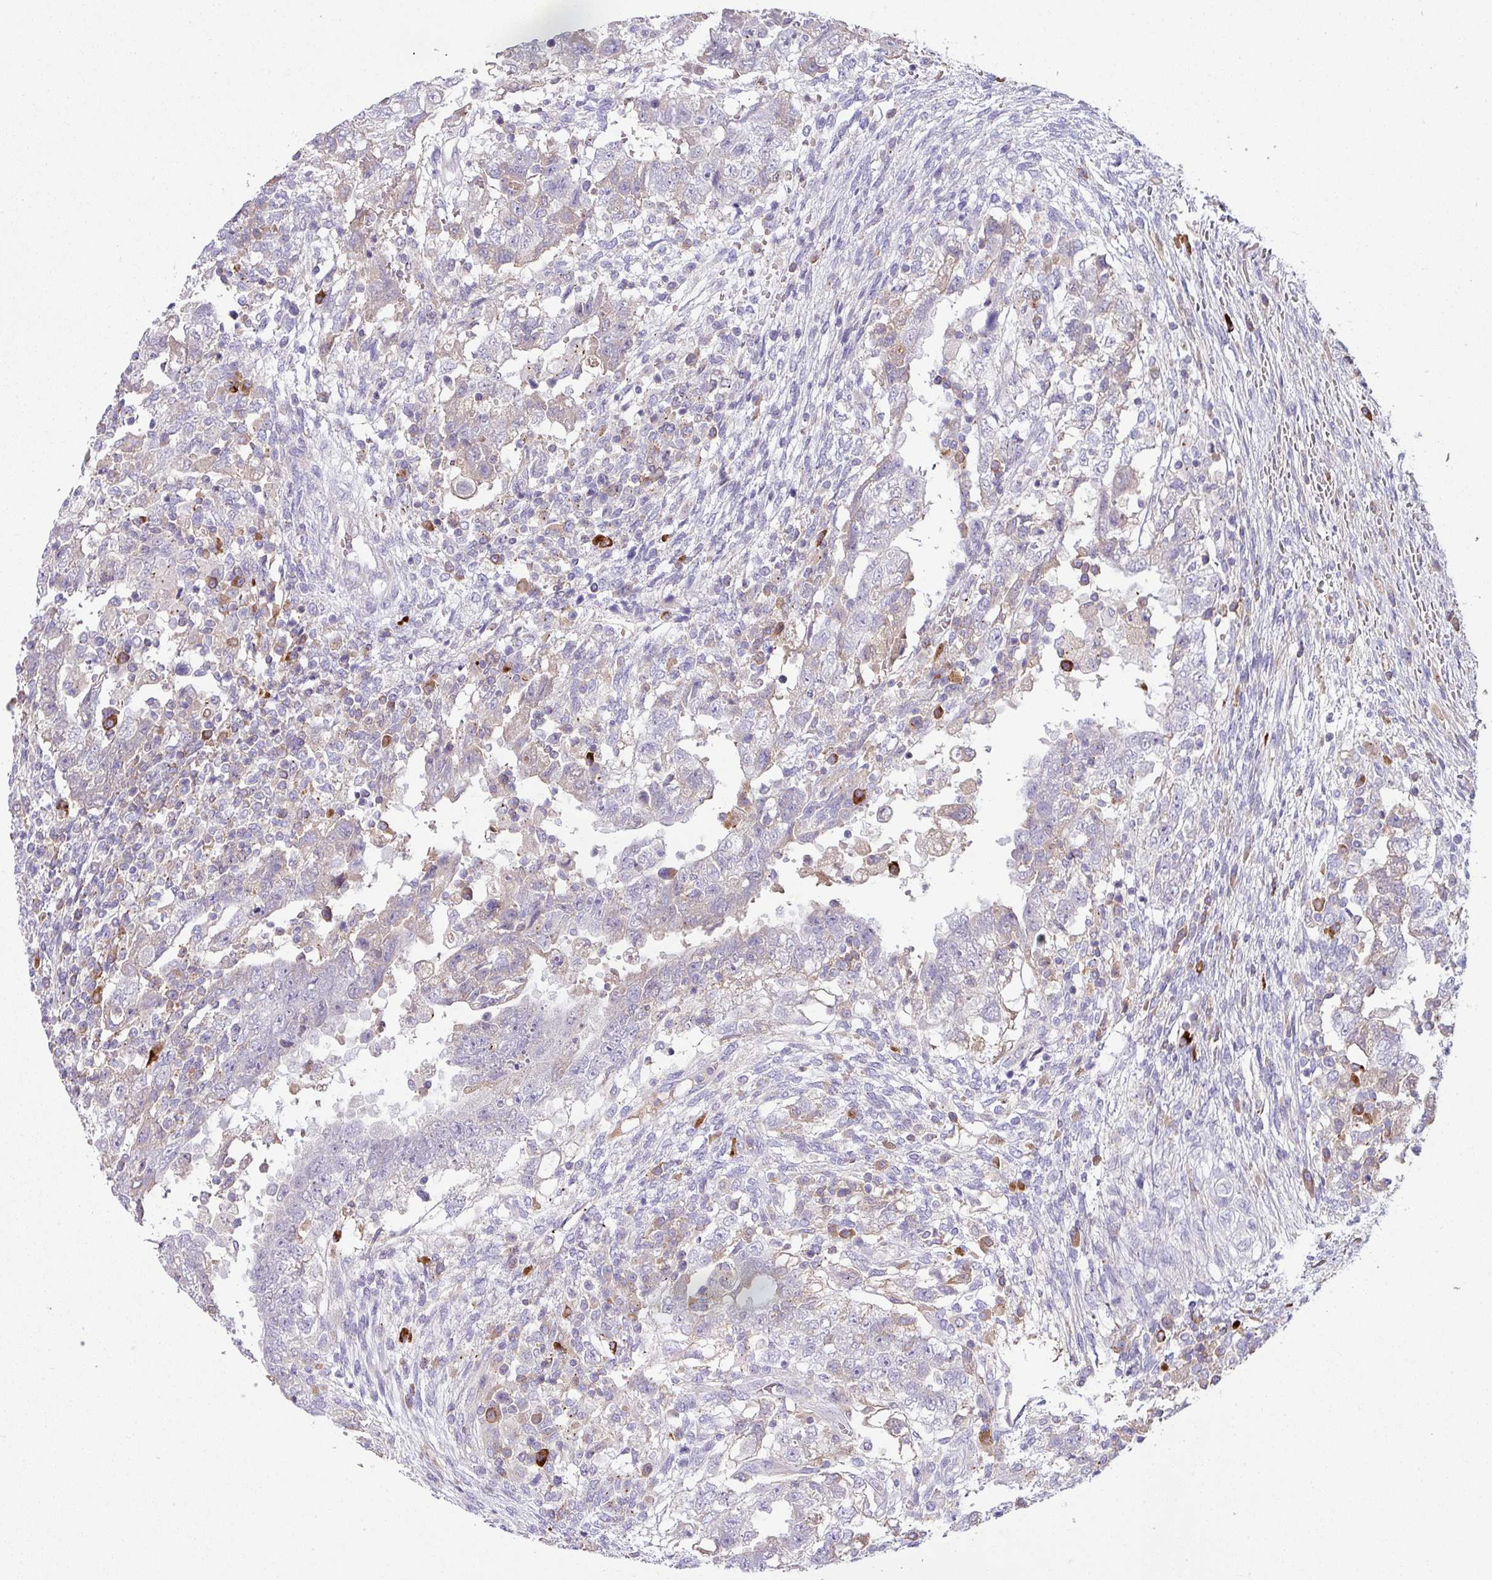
{"staining": {"intensity": "negative", "quantity": "none", "location": "none"}, "tissue": "testis cancer", "cell_type": "Tumor cells", "image_type": "cancer", "snomed": [{"axis": "morphology", "description": "Carcinoma, Embryonal, NOS"}, {"axis": "topography", "description": "Testis"}], "caption": "Image shows no significant protein positivity in tumor cells of embryonal carcinoma (testis). Brightfield microscopy of immunohistochemistry (IHC) stained with DAB (brown) and hematoxylin (blue), captured at high magnification.", "gene": "SLAMF6", "patient": {"sex": "male", "age": 26}}